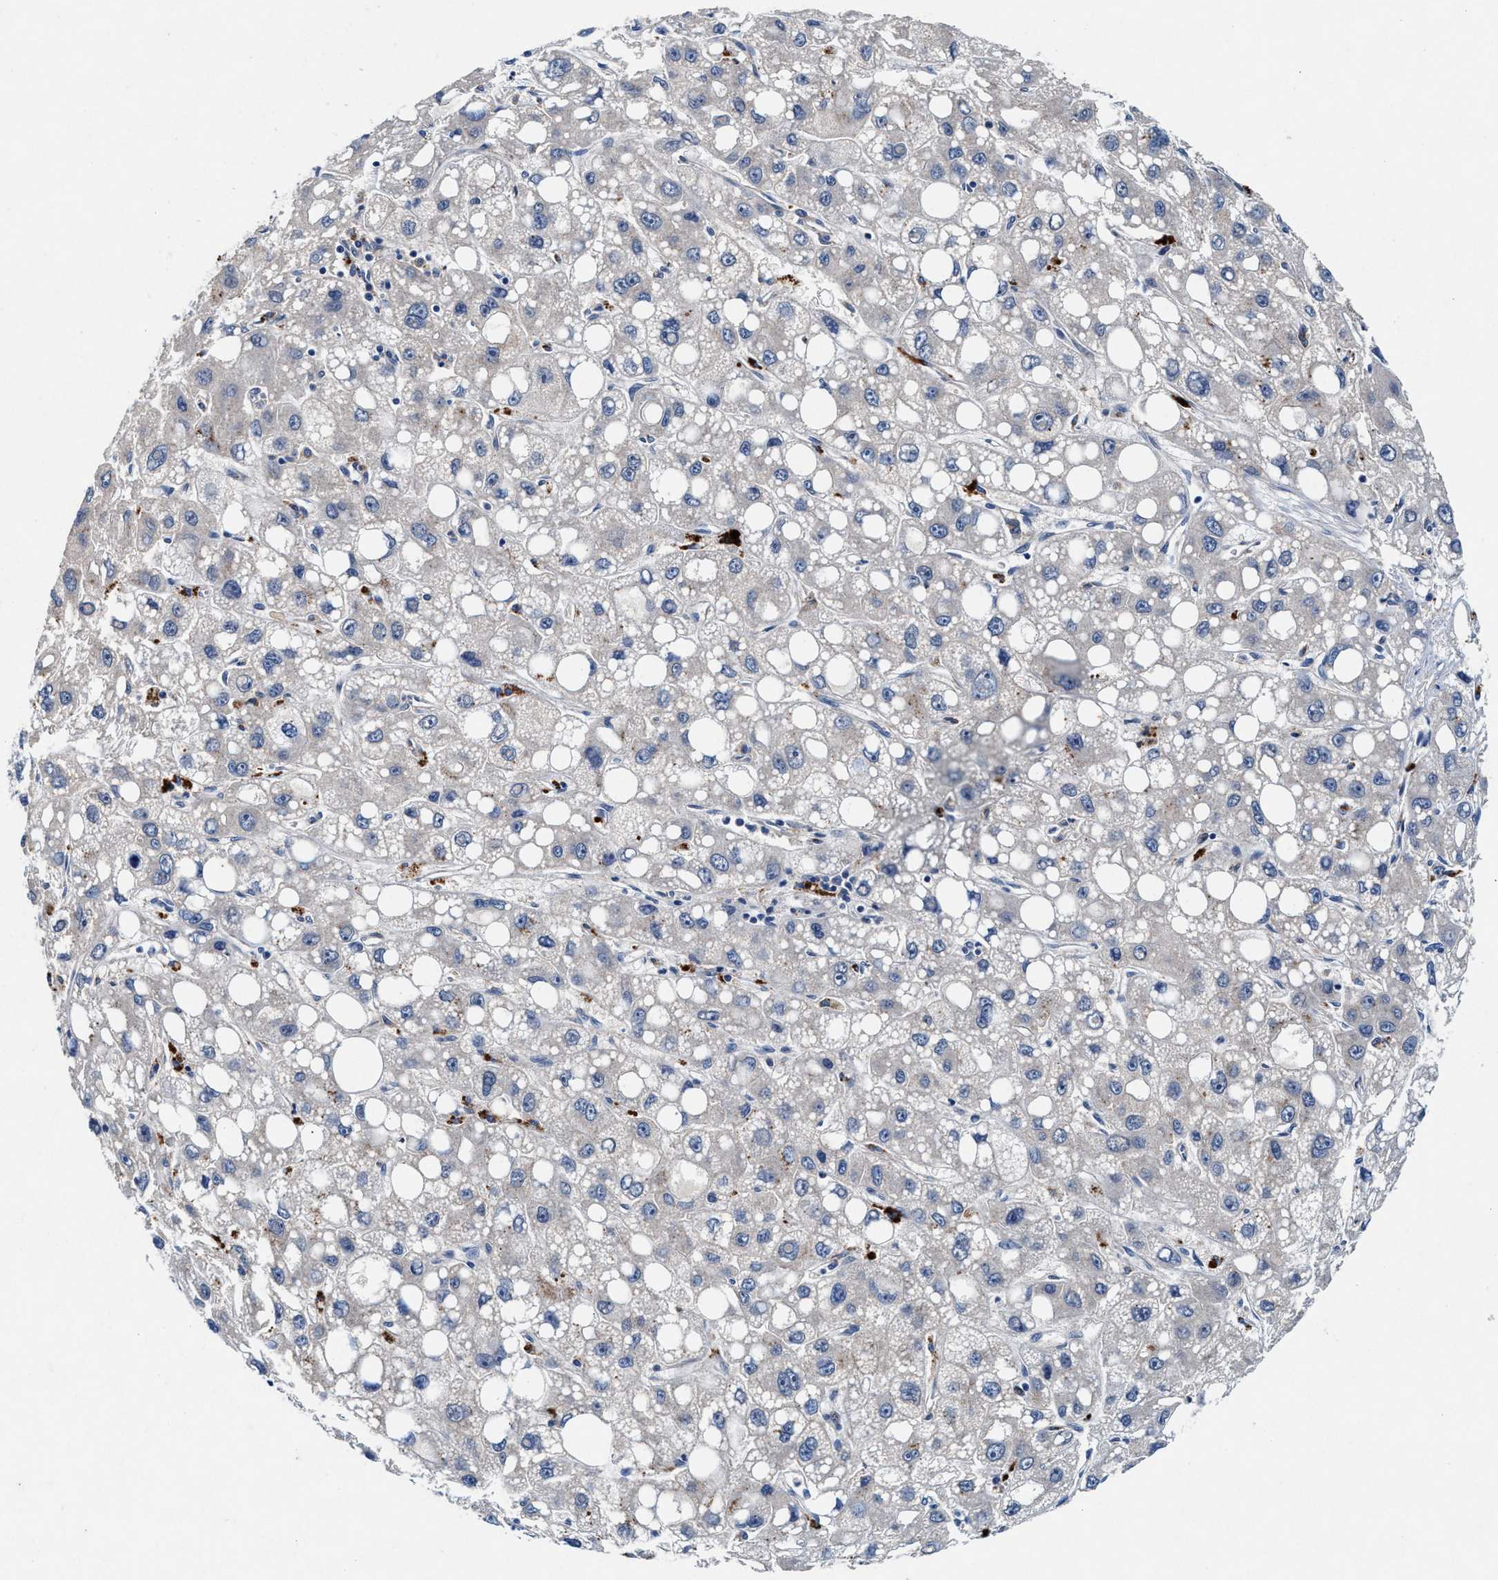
{"staining": {"intensity": "weak", "quantity": "<25%", "location": "cytoplasmic/membranous"}, "tissue": "liver cancer", "cell_type": "Tumor cells", "image_type": "cancer", "snomed": [{"axis": "morphology", "description": "Carcinoma, Hepatocellular, NOS"}, {"axis": "topography", "description": "Liver"}], "caption": "High magnification brightfield microscopy of hepatocellular carcinoma (liver) stained with DAB (3,3'-diaminobenzidine) (brown) and counterstained with hematoxylin (blue): tumor cells show no significant positivity.", "gene": "SLC8A1", "patient": {"sex": "male", "age": 55}}